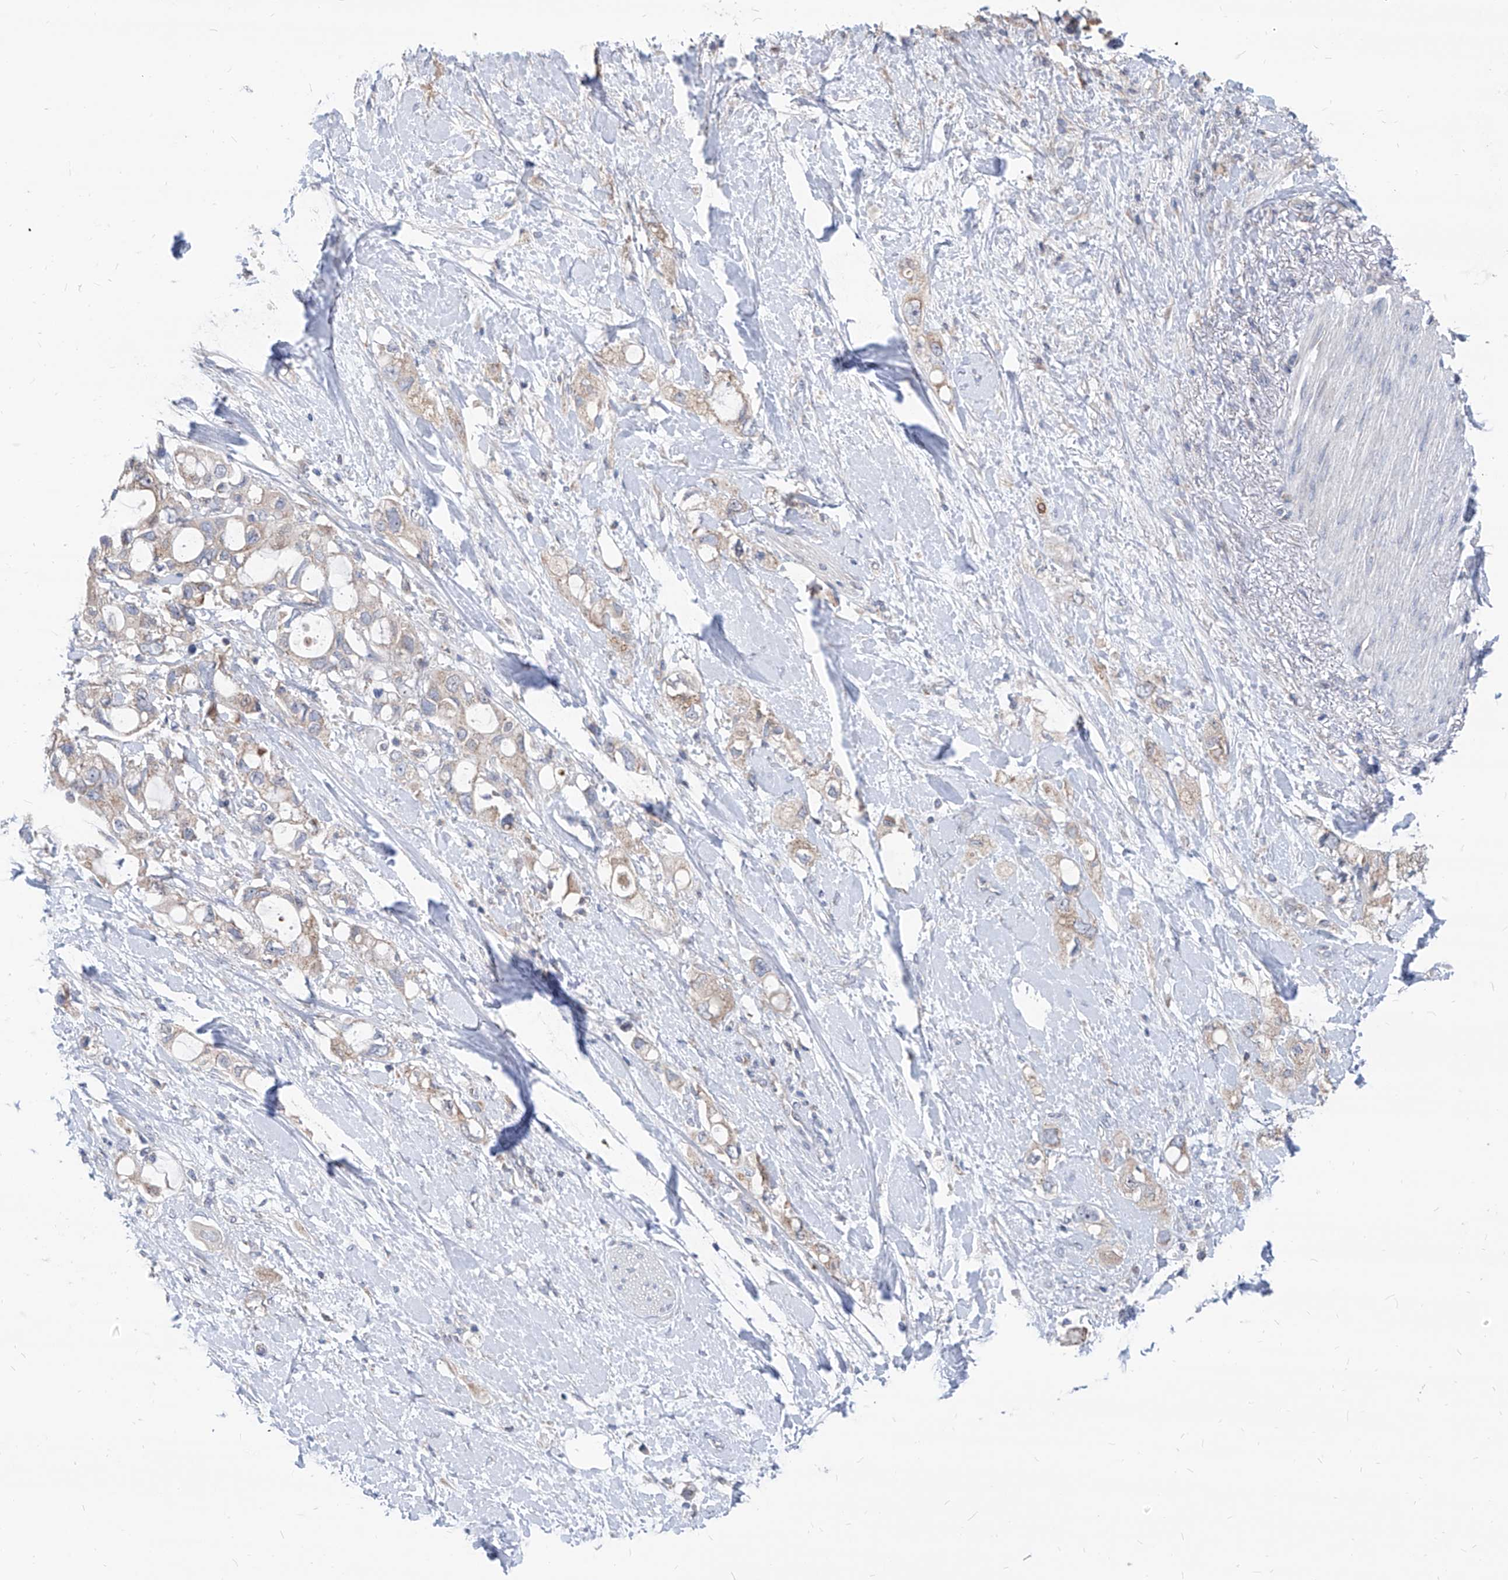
{"staining": {"intensity": "negative", "quantity": "none", "location": "none"}, "tissue": "pancreatic cancer", "cell_type": "Tumor cells", "image_type": "cancer", "snomed": [{"axis": "morphology", "description": "Adenocarcinoma, NOS"}, {"axis": "topography", "description": "Pancreas"}], "caption": "An image of human pancreatic cancer (adenocarcinoma) is negative for staining in tumor cells.", "gene": "AGPS", "patient": {"sex": "female", "age": 56}}